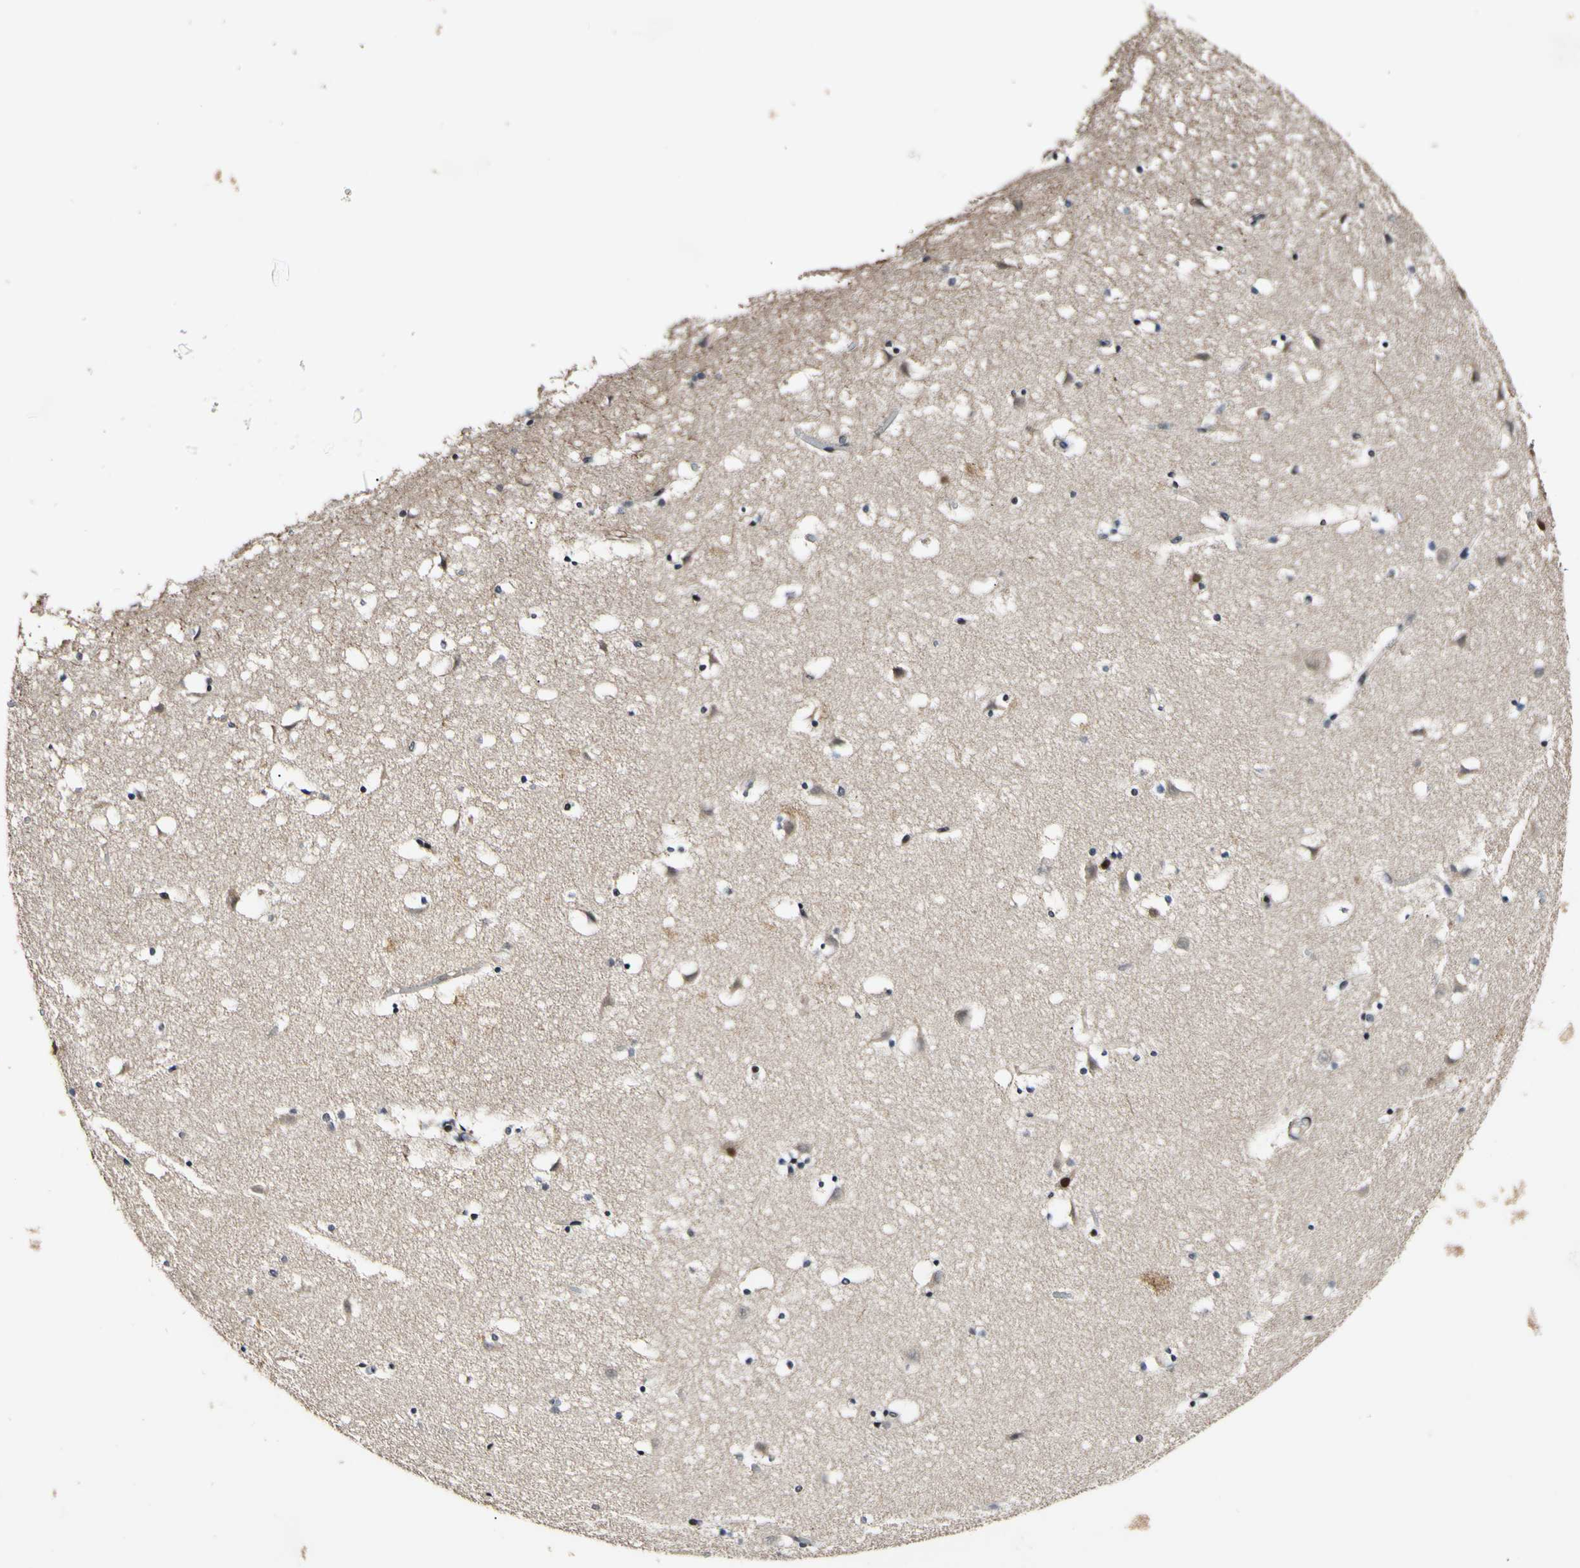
{"staining": {"intensity": "negative", "quantity": "none", "location": "none"}, "tissue": "caudate", "cell_type": "Glial cells", "image_type": "normal", "snomed": [{"axis": "morphology", "description": "Normal tissue, NOS"}, {"axis": "topography", "description": "Lateral ventricle wall"}], "caption": "A micrograph of human caudate is negative for staining in glial cells. (IHC, brightfield microscopy, high magnification).", "gene": "POLR2F", "patient": {"sex": "male", "age": 45}}